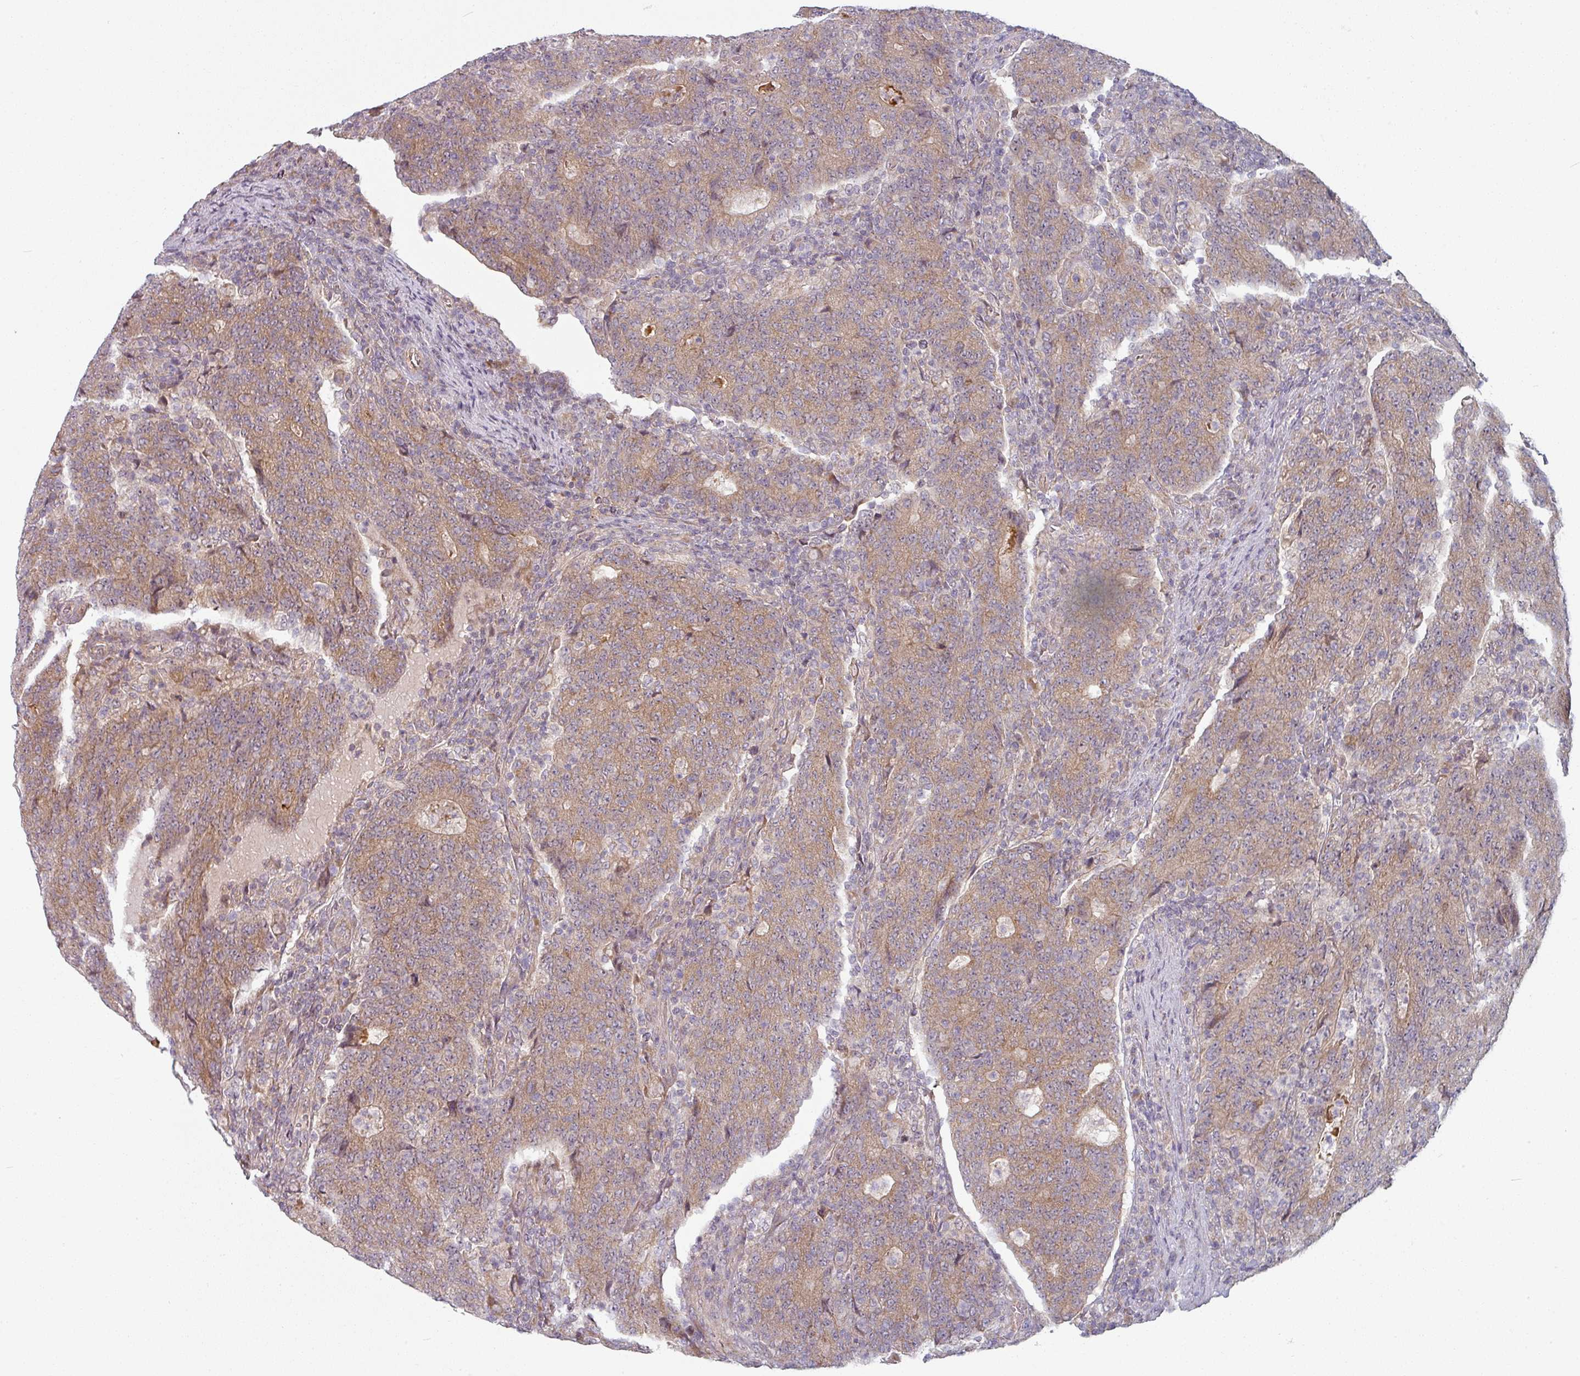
{"staining": {"intensity": "weak", "quantity": ">75%", "location": "cytoplasmic/membranous"}, "tissue": "colorectal cancer", "cell_type": "Tumor cells", "image_type": "cancer", "snomed": [{"axis": "morphology", "description": "Adenocarcinoma, NOS"}, {"axis": "topography", "description": "Colon"}], "caption": "Weak cytoplasmic/membranous staining is seen in approximately >75% of tumor cells in colorectal adenocarcinoma.", "gene": "PLEKHJ1", "patient": {"sex": "female", "age": 75}}